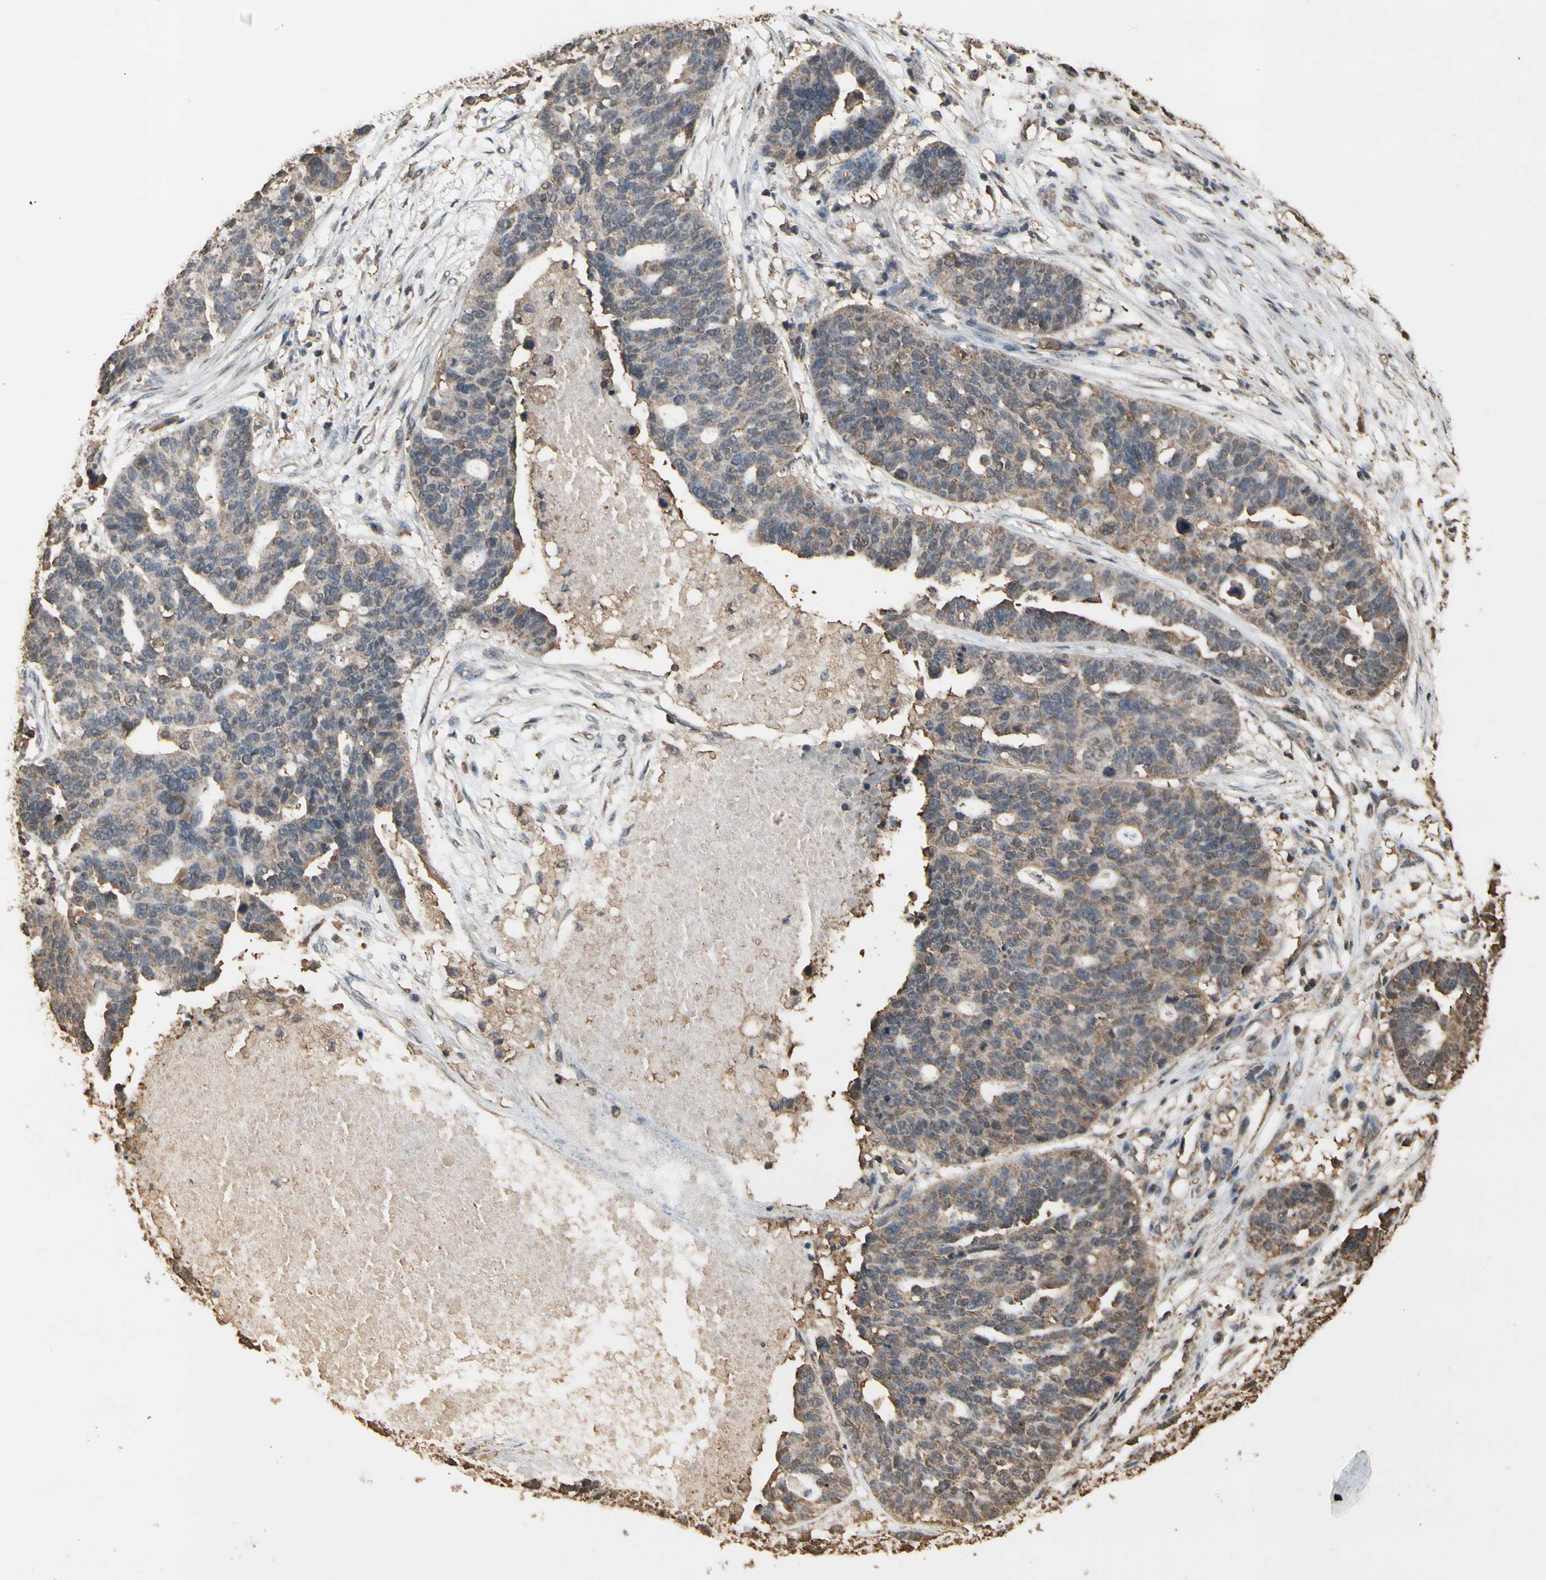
{"staining": {"intensity": "weak", "quantity": ">75%", "location": "cytoplasmic/membranous"}, "tissue": "ovarian cancer", "cell_type": "Tumor cells", "image_type": "cancer", "snomed": [{"axis": "morphology", "description": "Cystadenocarcinoma, serous, NOS"}, {"axis": "topography", "description": "Ovary"}], "caption": "Protein positivity by IHC demonstrates weak cytoplasmic/membranous positivity in about >75% of tumor cells in serous cystadenocarcinoma (ovarian).", "gene": "TNFSF13B", "patient": {"sex": "female", "age": 59}}